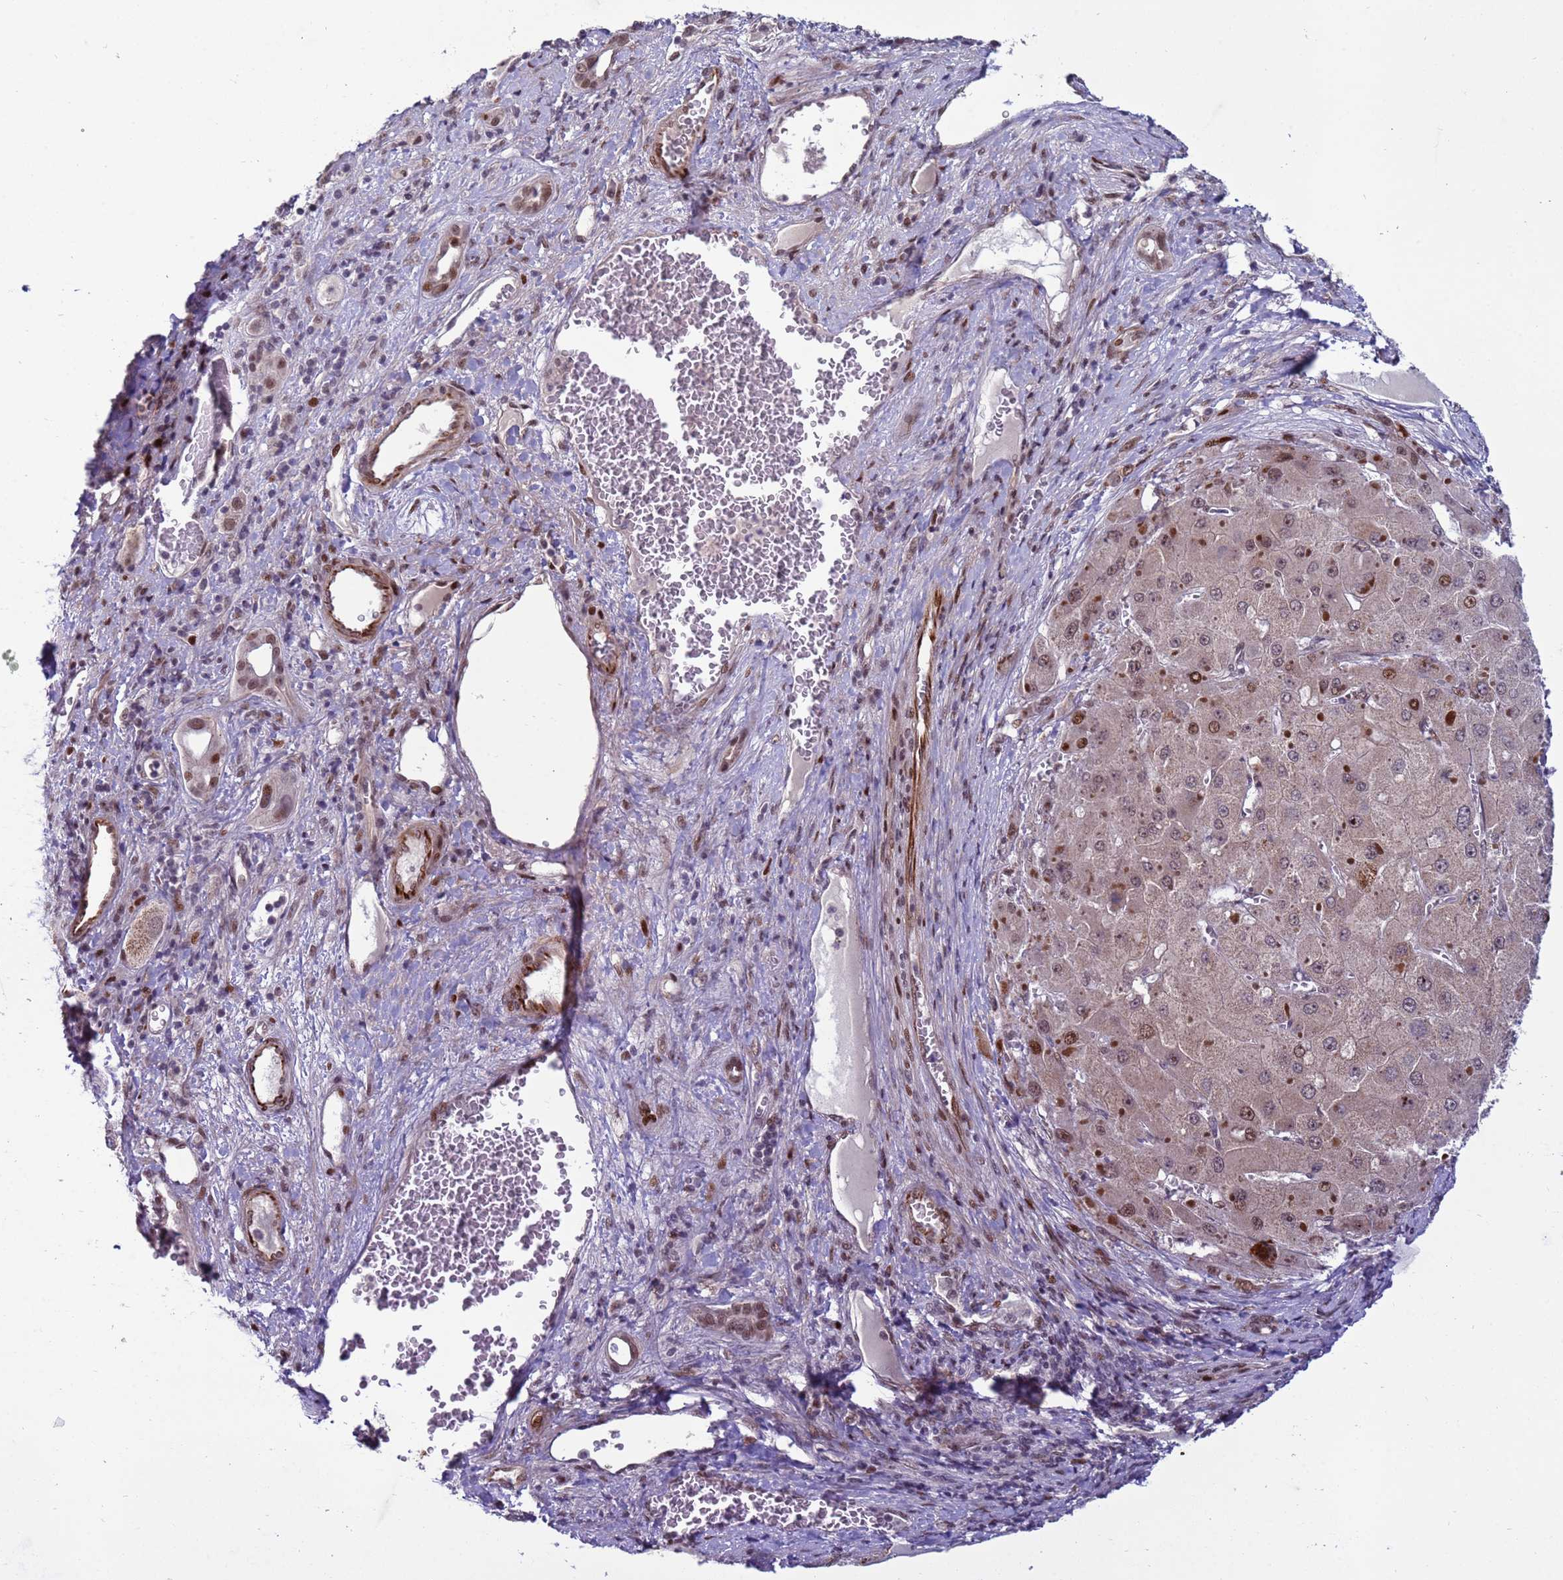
{"staining": {"intensity": "moderate", "quantity": "25%-75%", "location": "nuclear"}, "tissue": "liver cancer", "cell_type": "Tumor cells", "image_type": "cancer", "snomed": [{"axis": "morphology", "description": "Carcinoma, Hepatocellular, NOS"}, {"axis": "topography", "description": "Liver"}], "caption": "About 25%-75% of tumor cells in human liver cancer (hepatocellular carcinoma) show moderate nuclear protein positivity as visualized by brown immunohistochemical staining.", "gene": "SHC3", "patient": {"sex": "female", "age": 73}}